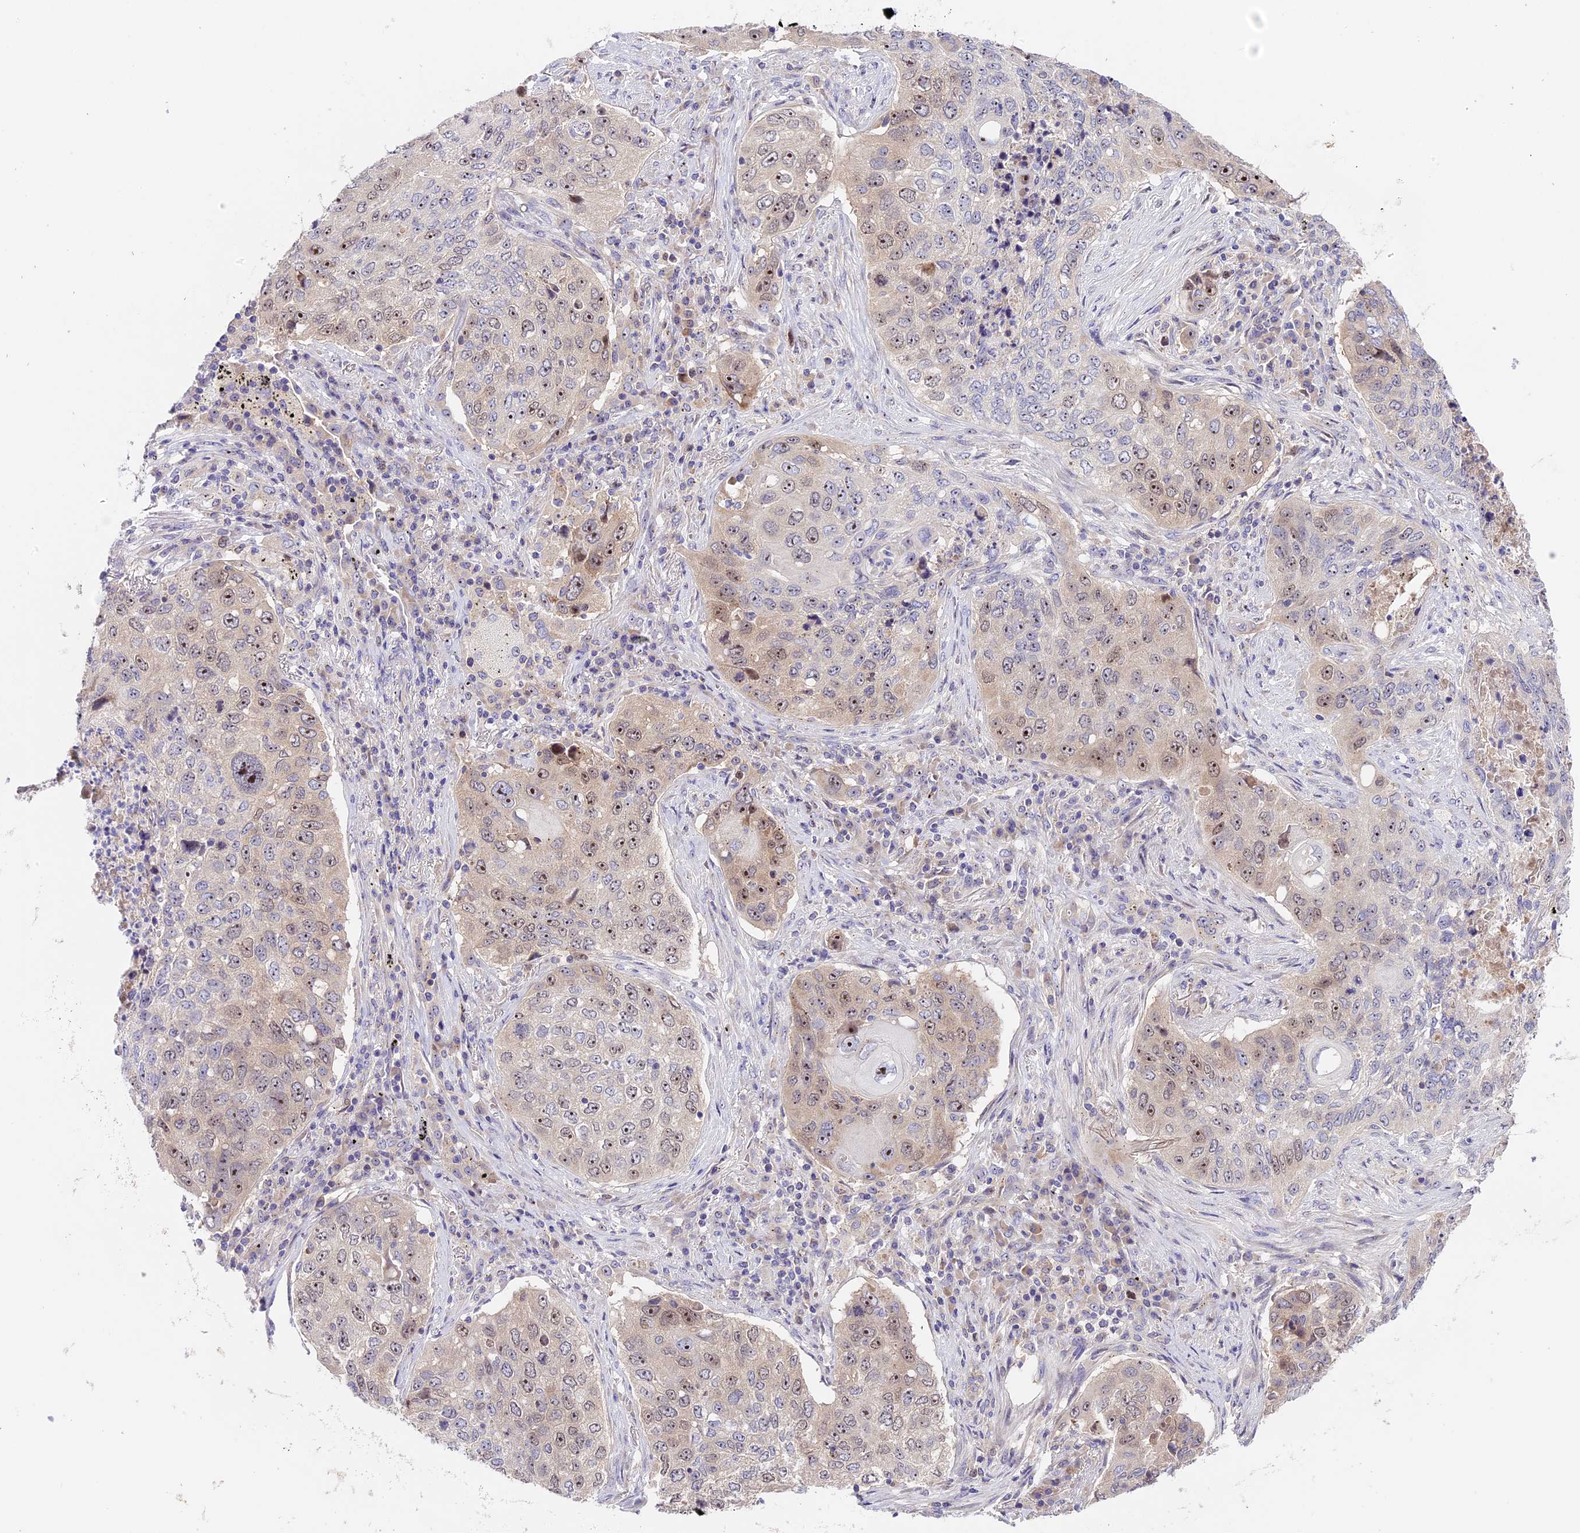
{"staining": {"intensity": "moderate", "quantity": "25%-75%", "location": "nuclear"}, "tissue": "lung cancer", "cell_type": "Tumor cells", "image_type": "cancer", "snomed": [{"axis": "morphology", "description": "Squamous cell carcinoma, NOS"}, {"axis": "topography", "description": "Lung"}], "caption": "Immunohistochemical staining of human lung squamous cell carcinoma displays moderate nuclear protein positivity in approximately 25%-75% of tumor cells.", "gene": "RAD51", "patient": {"sex": "female", "age": 63}}